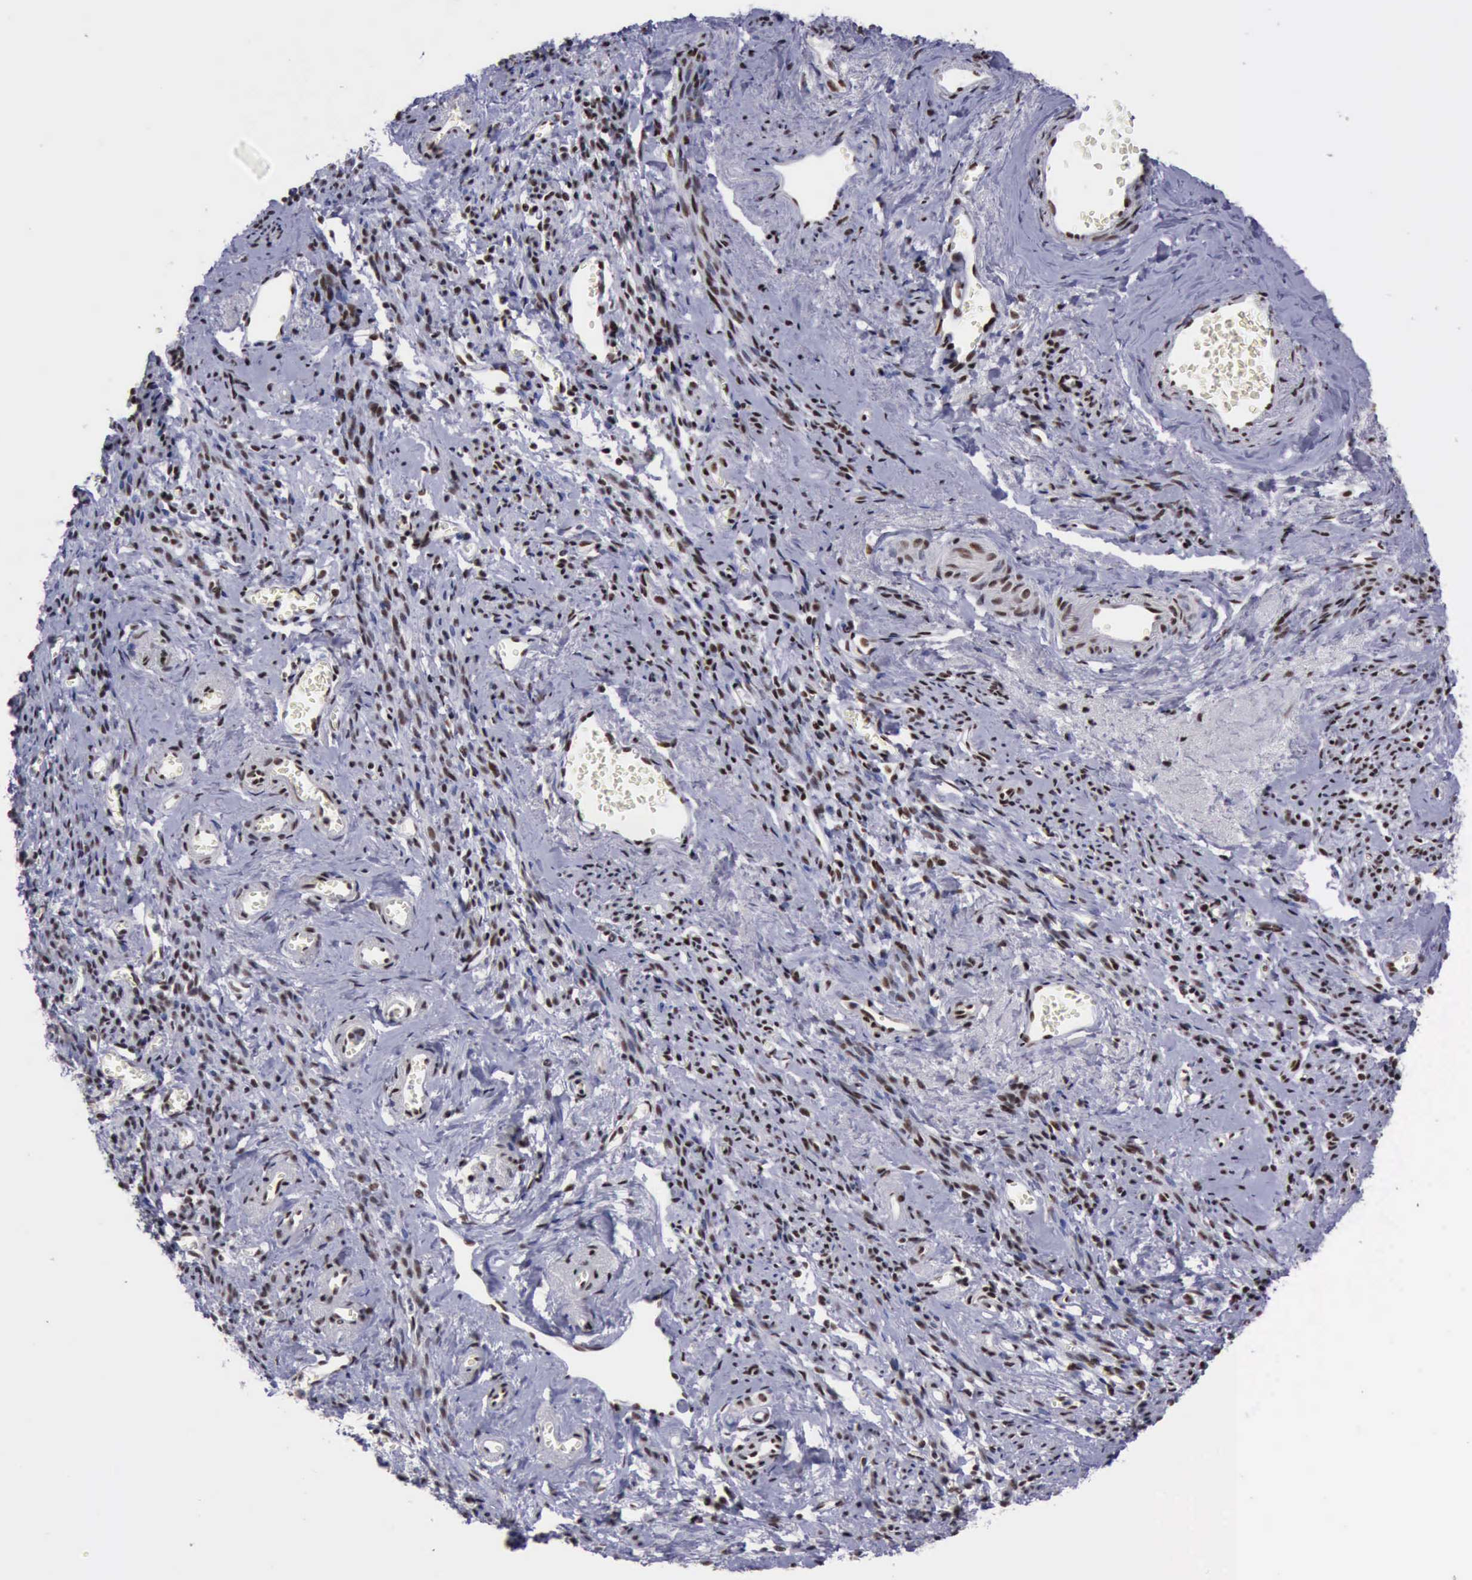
{"staining": {"intensity": "weak", "quantity": "25%-75%", "location": "nuclear"}, "tissue": "endometrial cancer", "cell_type": "Tumor cells", "image_type": "cancer", "snomed": [{"axis": "morphology", "description": "Adenocarcinoma, NOS"}, {"axis": "topography", "description": "Endometrium"}], "caption": "Protein staining of endometrial cancer (adenocarcinoma) tissue exhibits weak nuclear expression in about 25%-75% of tumor cells.", "gene": "YY1", "patient": {"sex": "female", "age": 75}}